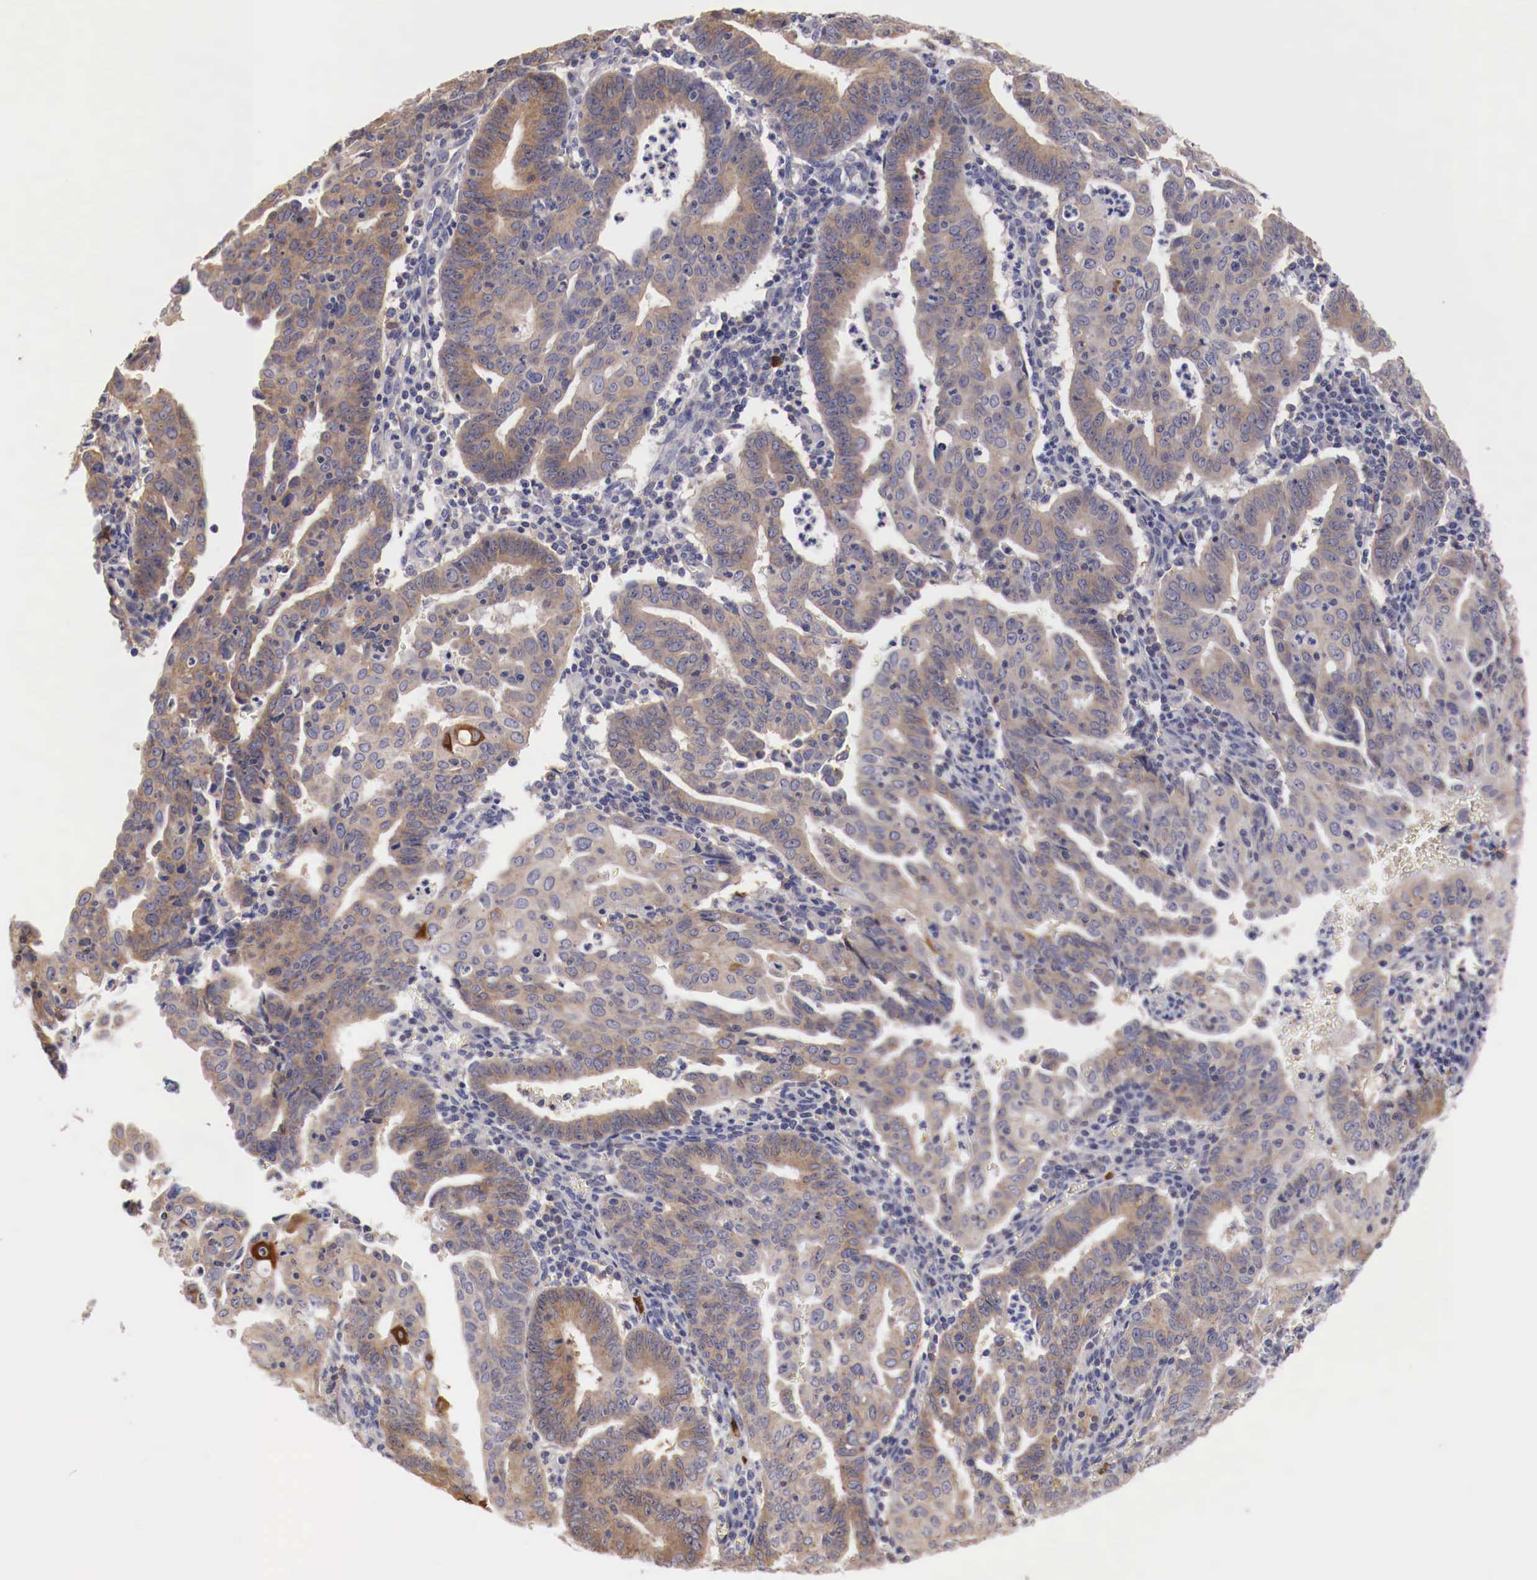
{"staining": {"intensity": "moderate", "quantity": "25%-75%", "location": "cytoplasmic/membranous"}, "tissue": "endometrial cancer", "cell_type": "Tumor cells", "image_type": "cancer", "snomed": [{"axis": "morphology", "description": "Adenocarcinoma, NOS"}, {"axis": "topography", "description": "Endometrium"}], "caption": "Immunohistochemical staining of endometrial cancer reveals moderate cytoplasmic/membranous protein staining in approximately 25%-75% of tumor cells.", "gene": "PITPNA", "patient": {"sex": "female", "age": 60}}